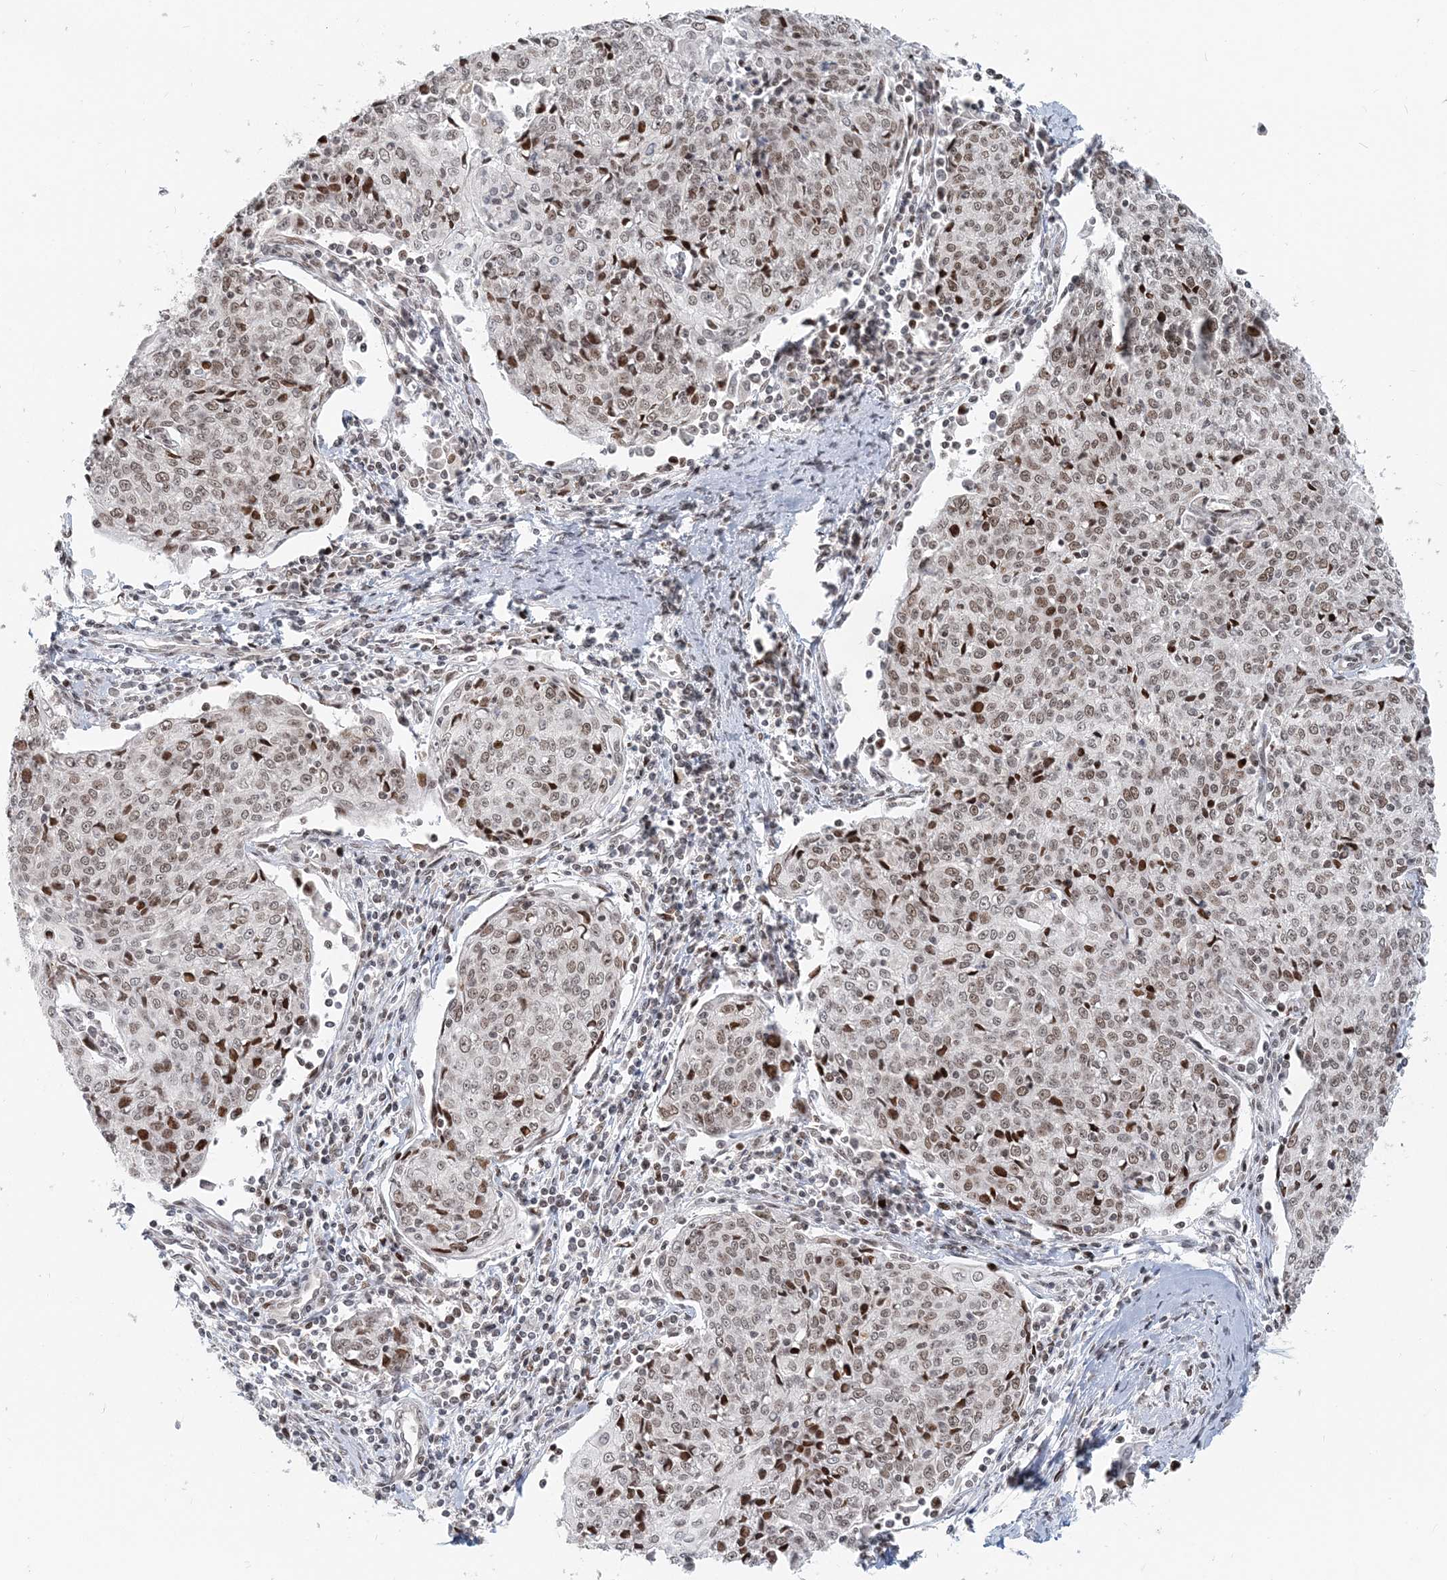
{"staining": {"intensity": "moderate", "quantity": ">75%", "location": "nuclear"}, "tissue": "cervical cancer", "cell_type": "Tumor cells", "image_type": "cancer", "snomed": [{"axis": "morphology", "description": "Squamous cell carcinoma, NOS"}, {"axis": "topography", "description": "Cervix"}], "caption": "A brown stain highlights moderate nuclear expression of a protein in cervical squamous cell carcinoma tumor cells.", "gene": "BAZ1B", "patient": {"sex": "female", "age": 48}}